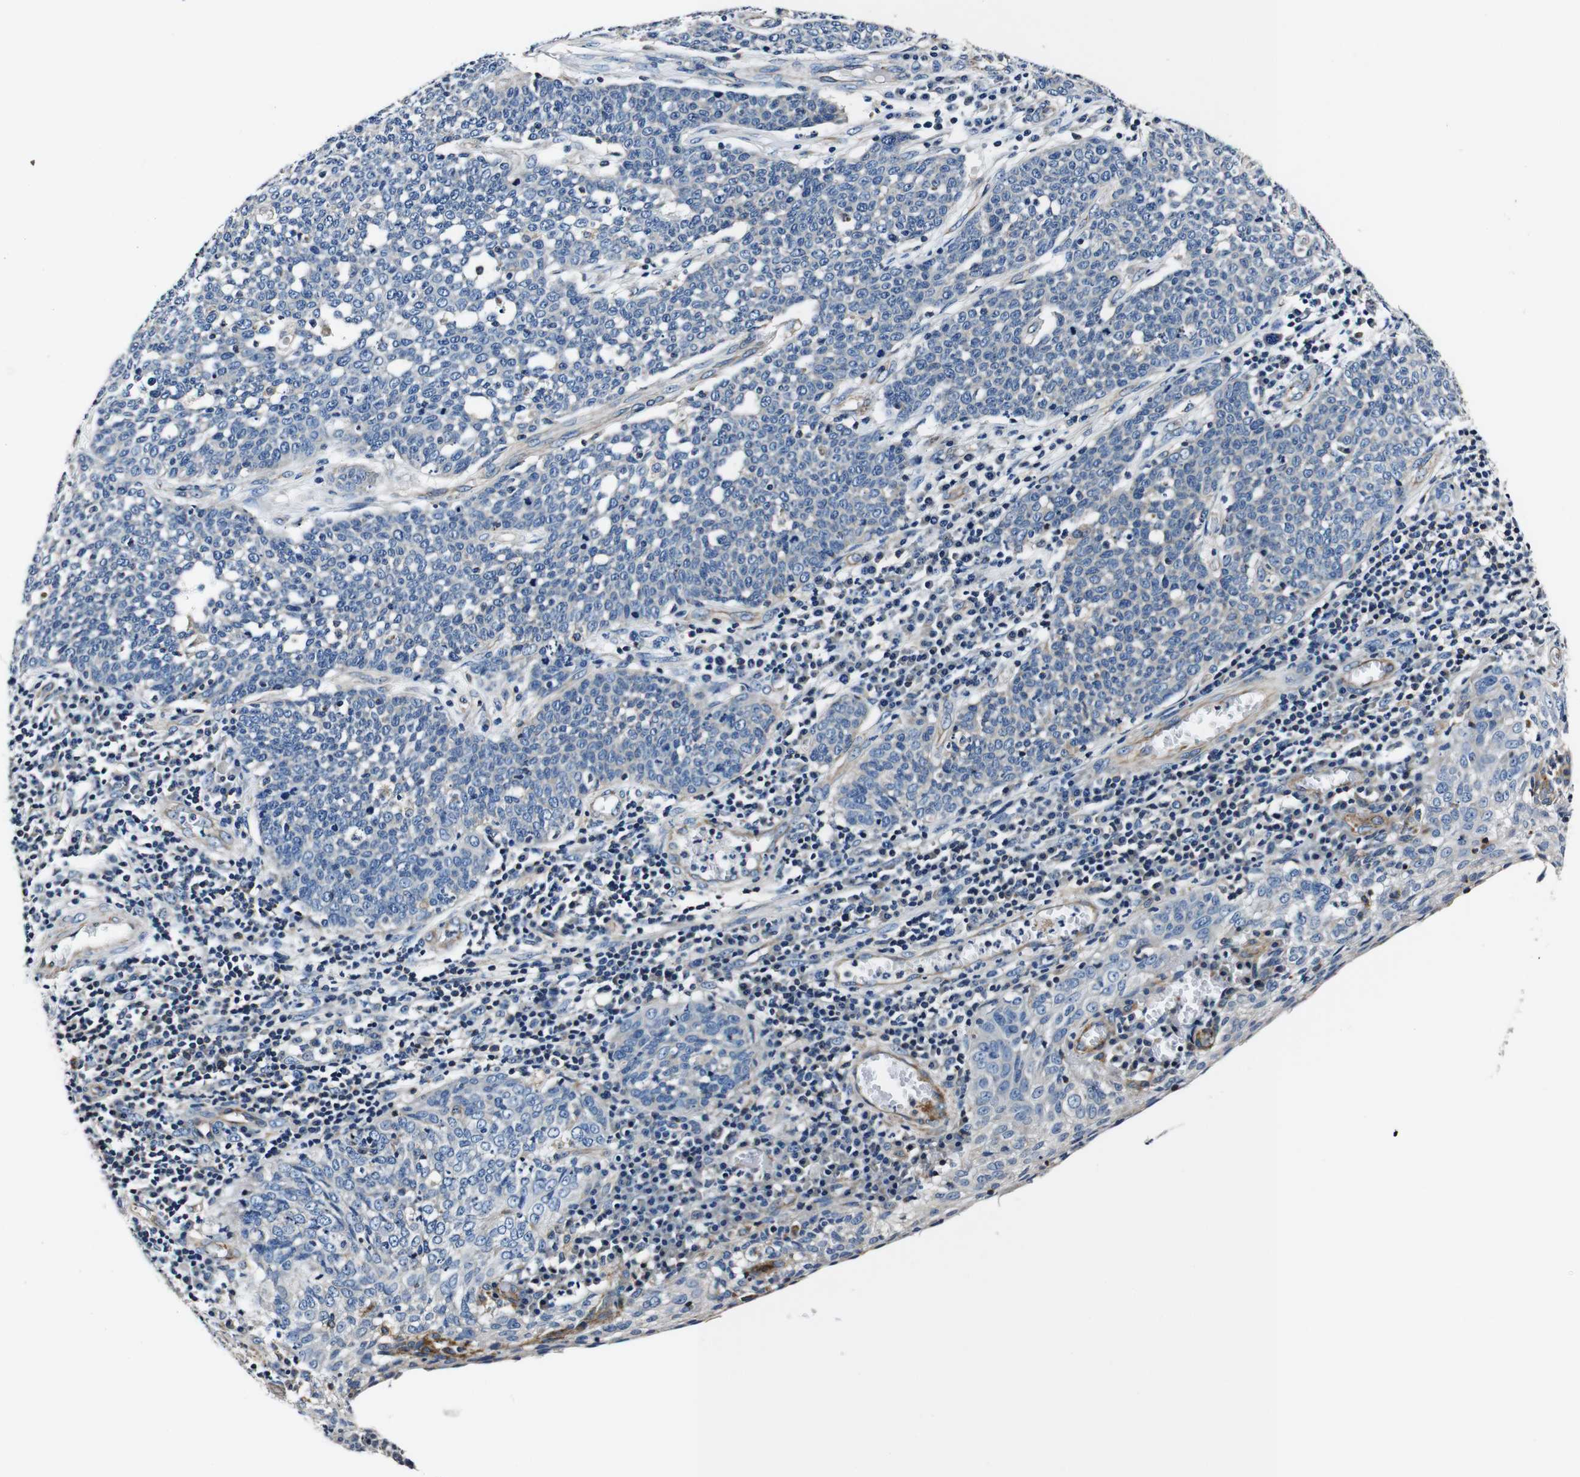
{"staining": {"intensity": "negative", "quantity": "none", "location": "none"}, "tissue": "cervical cancer", "cell_type": "Tumor cells", "image_type": "cancer", "snomed": [{"axis": "morphology", "description": "Squamous cell carcinoma, NOS"}, {"axis": "topography", "description": "Cervix"}], "caption": "IHC of cervical cancer reveals no expression in tumor cells. Brightfield microscopy of IHC stained with DAB (3,3'-diaminobenzidine) (brown) and hematoxylin (blue), captured at high magnification.", "gene": "HK1", "patient": {"sex": "female", "age": 34}}